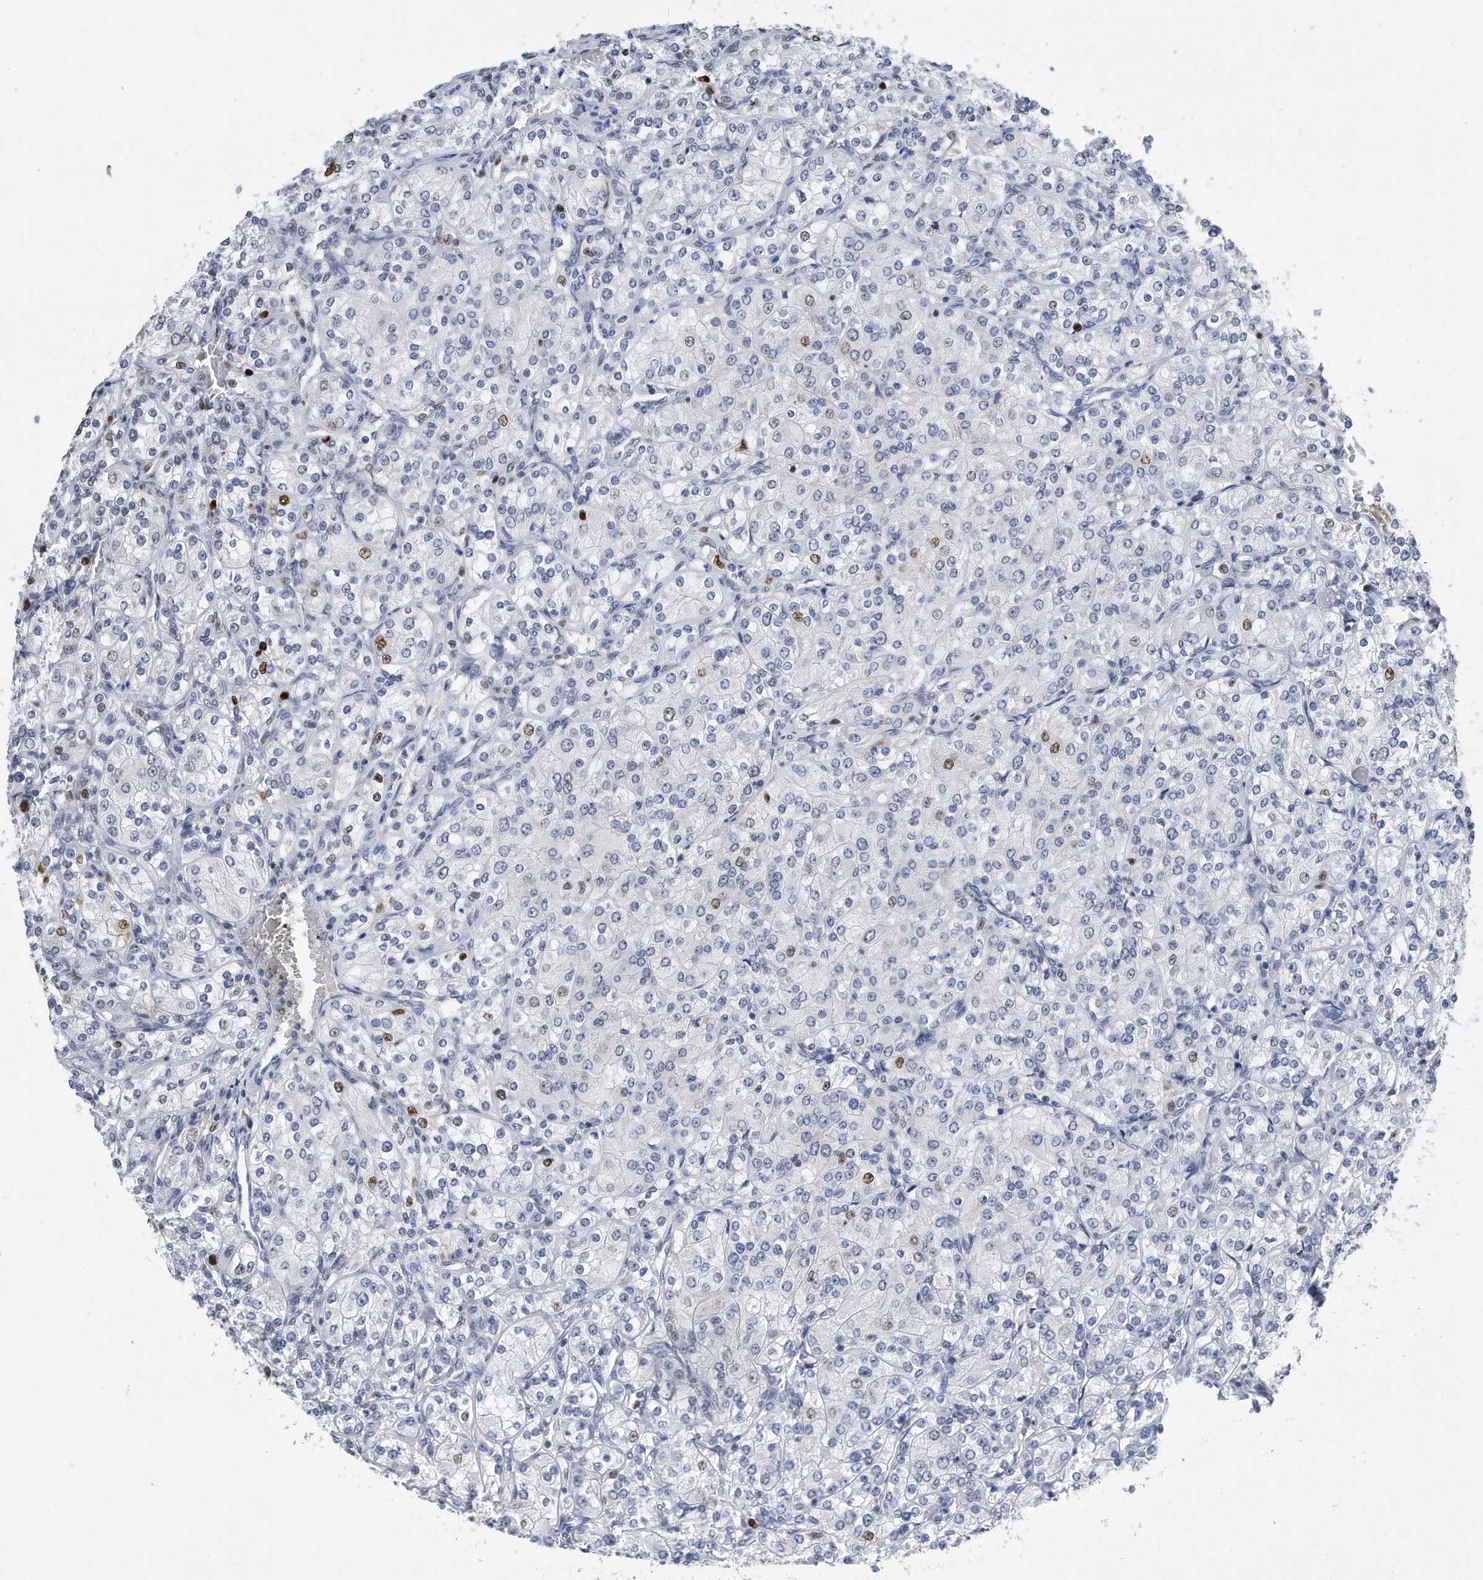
{"staining": {"intensity": "moderate", "quantity": "<25%", "location": "nuclear"}, "tissue": "renal cancer", "cell_type": "Tumor cells", "image_type": "cancer", "snomed": [{"axis": "morphology", "description": "Adenocarcinoma, NOS"}, {"axis": "topography", "description": "Kidney"}], "caption": "Brown immunohistochemical staining in human adenocarcinoma (renal) displays moderate nuclear expression in about <25% of tumor cells.", "gene": "PCNA", "patient": {"sex": "male", "age": 77}}